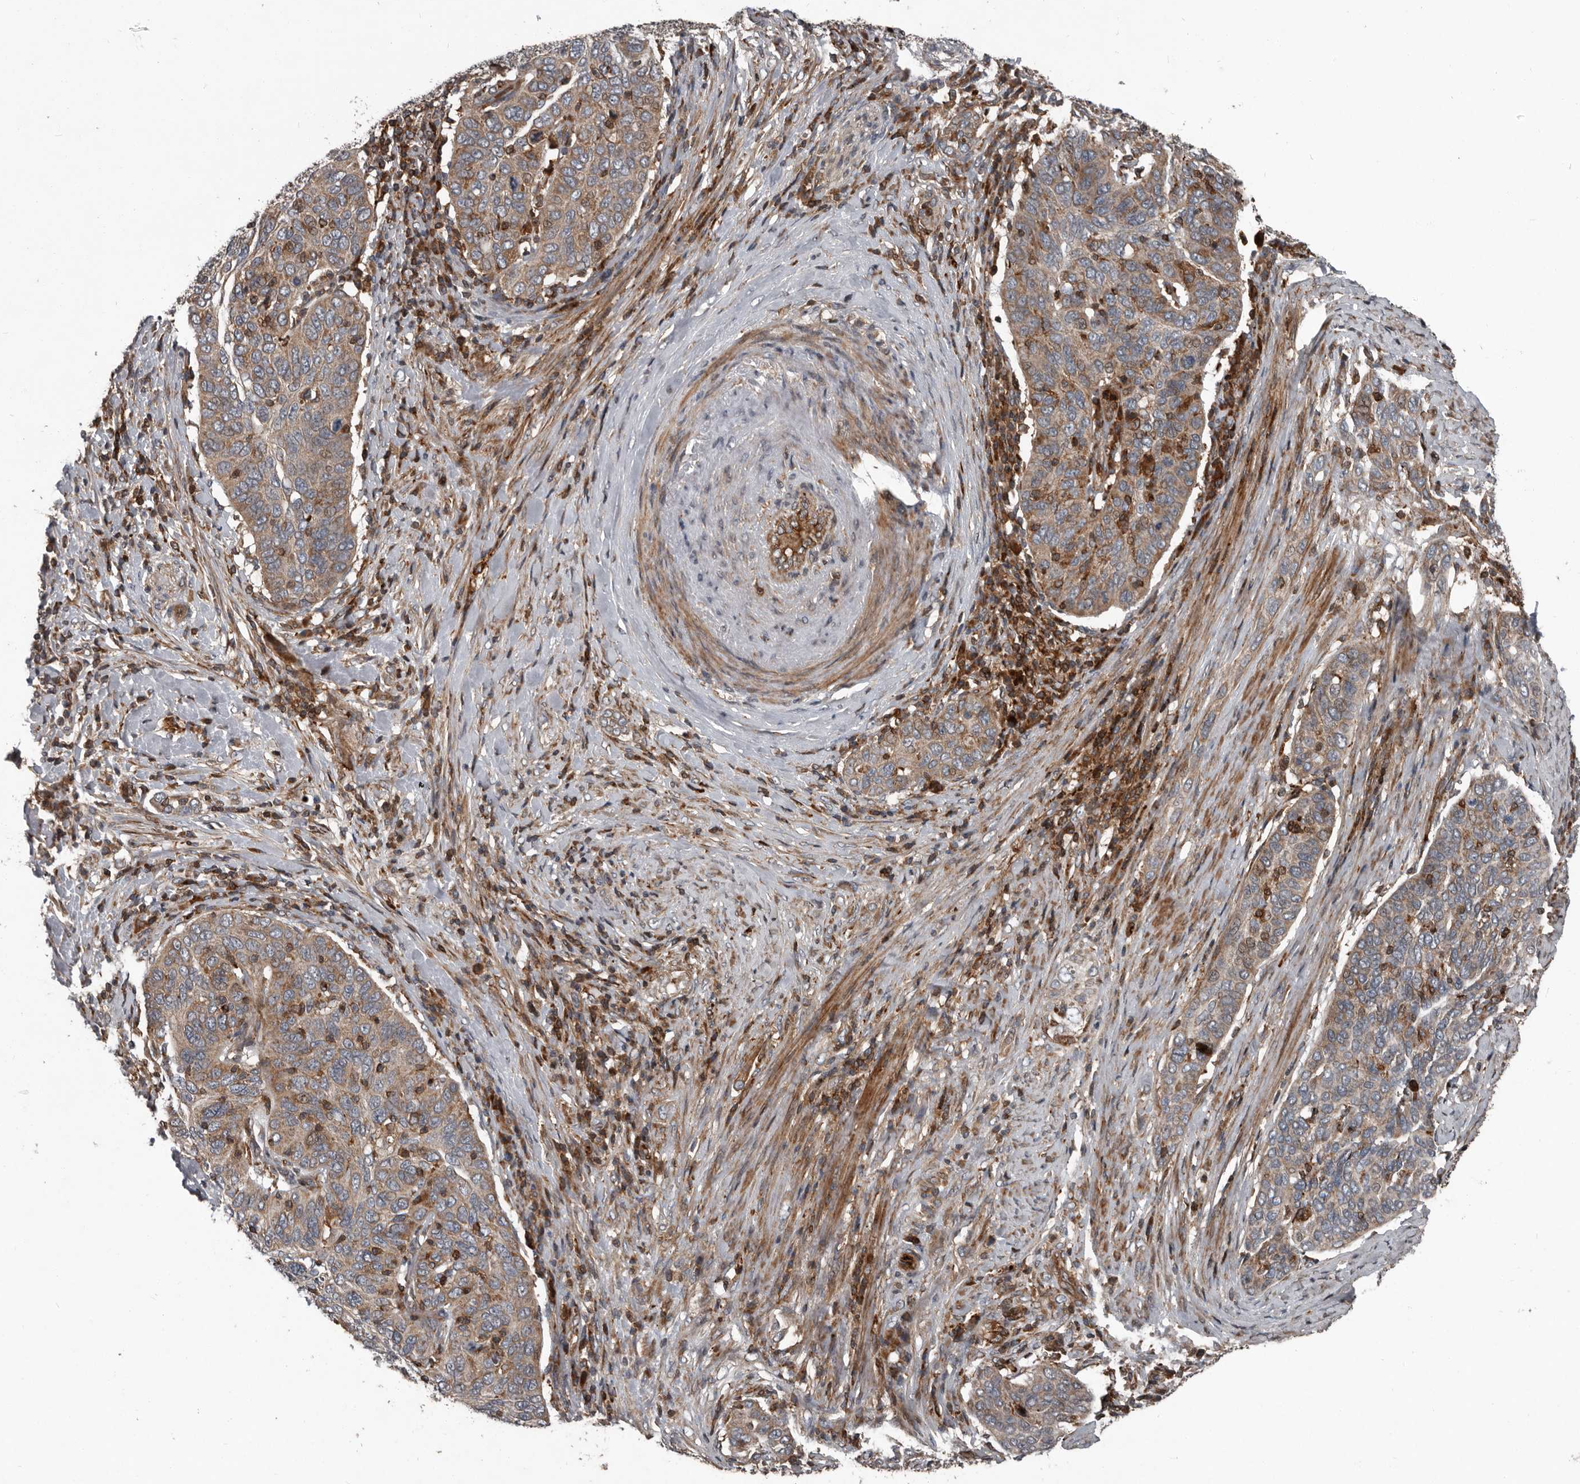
{"staining": {"intensity": "weak", "quantity": ">75%", "location": "cytoplasmic/membranous"}, "tissue": "cervical cancer", "cell_type": "Tumor cells", "image_type": "cancer", "snomed": [{"axis": "morphology", "description": "Squamous cell carcinoma, NOS"}, {"axis": "topography", "description": "Cervix"}], "caption": "A high-resolution micrograph shows immunohistochemistry staining of cervical cancer (squamous cell carcinoma), which shows weak cytoplasmic/membranous expression in approximately >75% of tumor cells.", "gene": "FBXO31", "patient": {"sex": "female", "age": 60}}